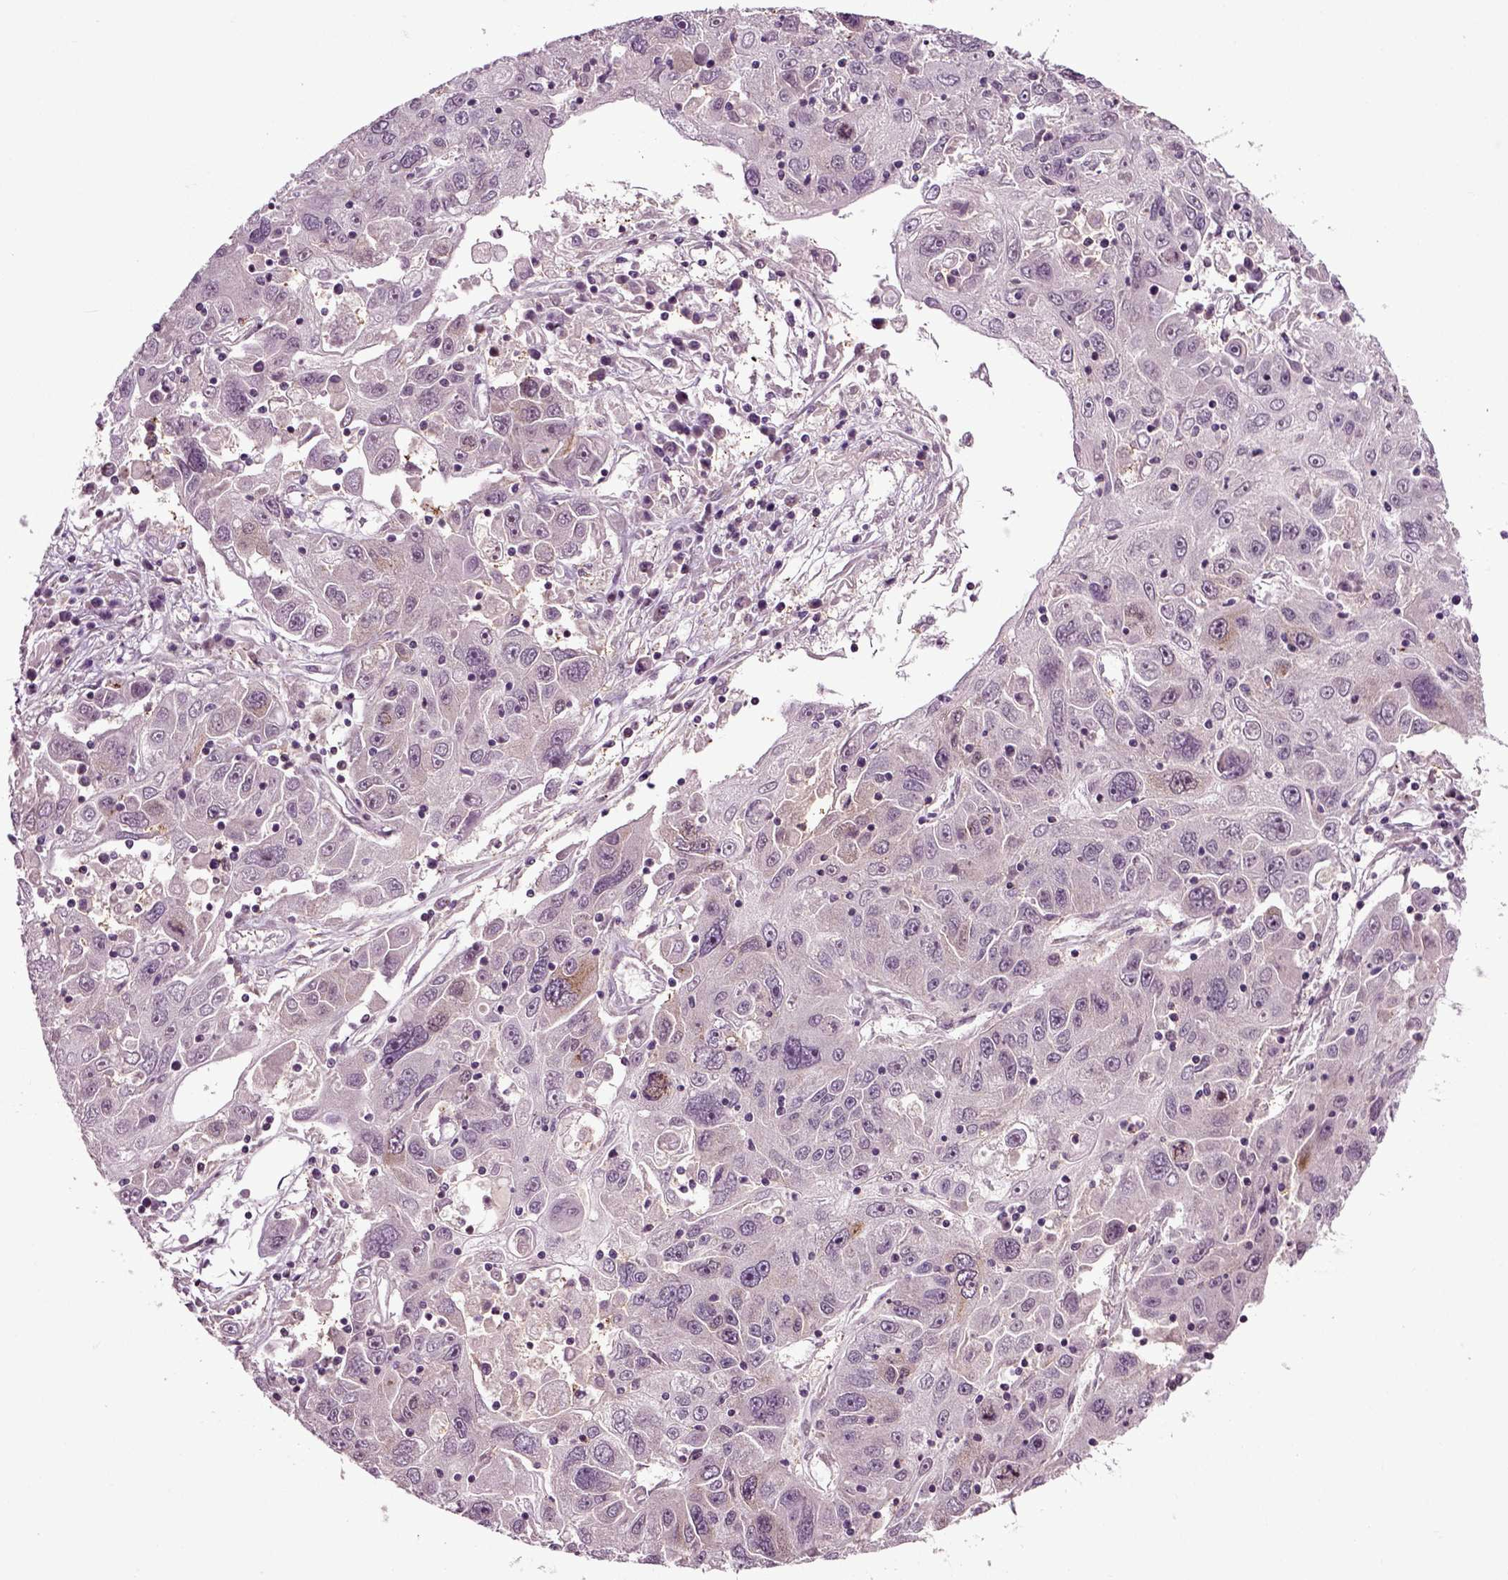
{"staining": {"intensity": "negative", "quantity": "none", "location": "none"}, "tissue": "stomach cancer", "cell_type": "Tumor cells", "image_type": "cancer", "snomed": [{"axis": "morphology", "description": "Adenocarcinoma, NOS"}, {"axis": "topography", "description": "Stomach"}], "caption": "Immunohistochemistry (IHC) of human stomach cancer reveals no staining in tumor cells.", "gene": "KNSTRN", "patient": {"sex": "male", "age": 56}}